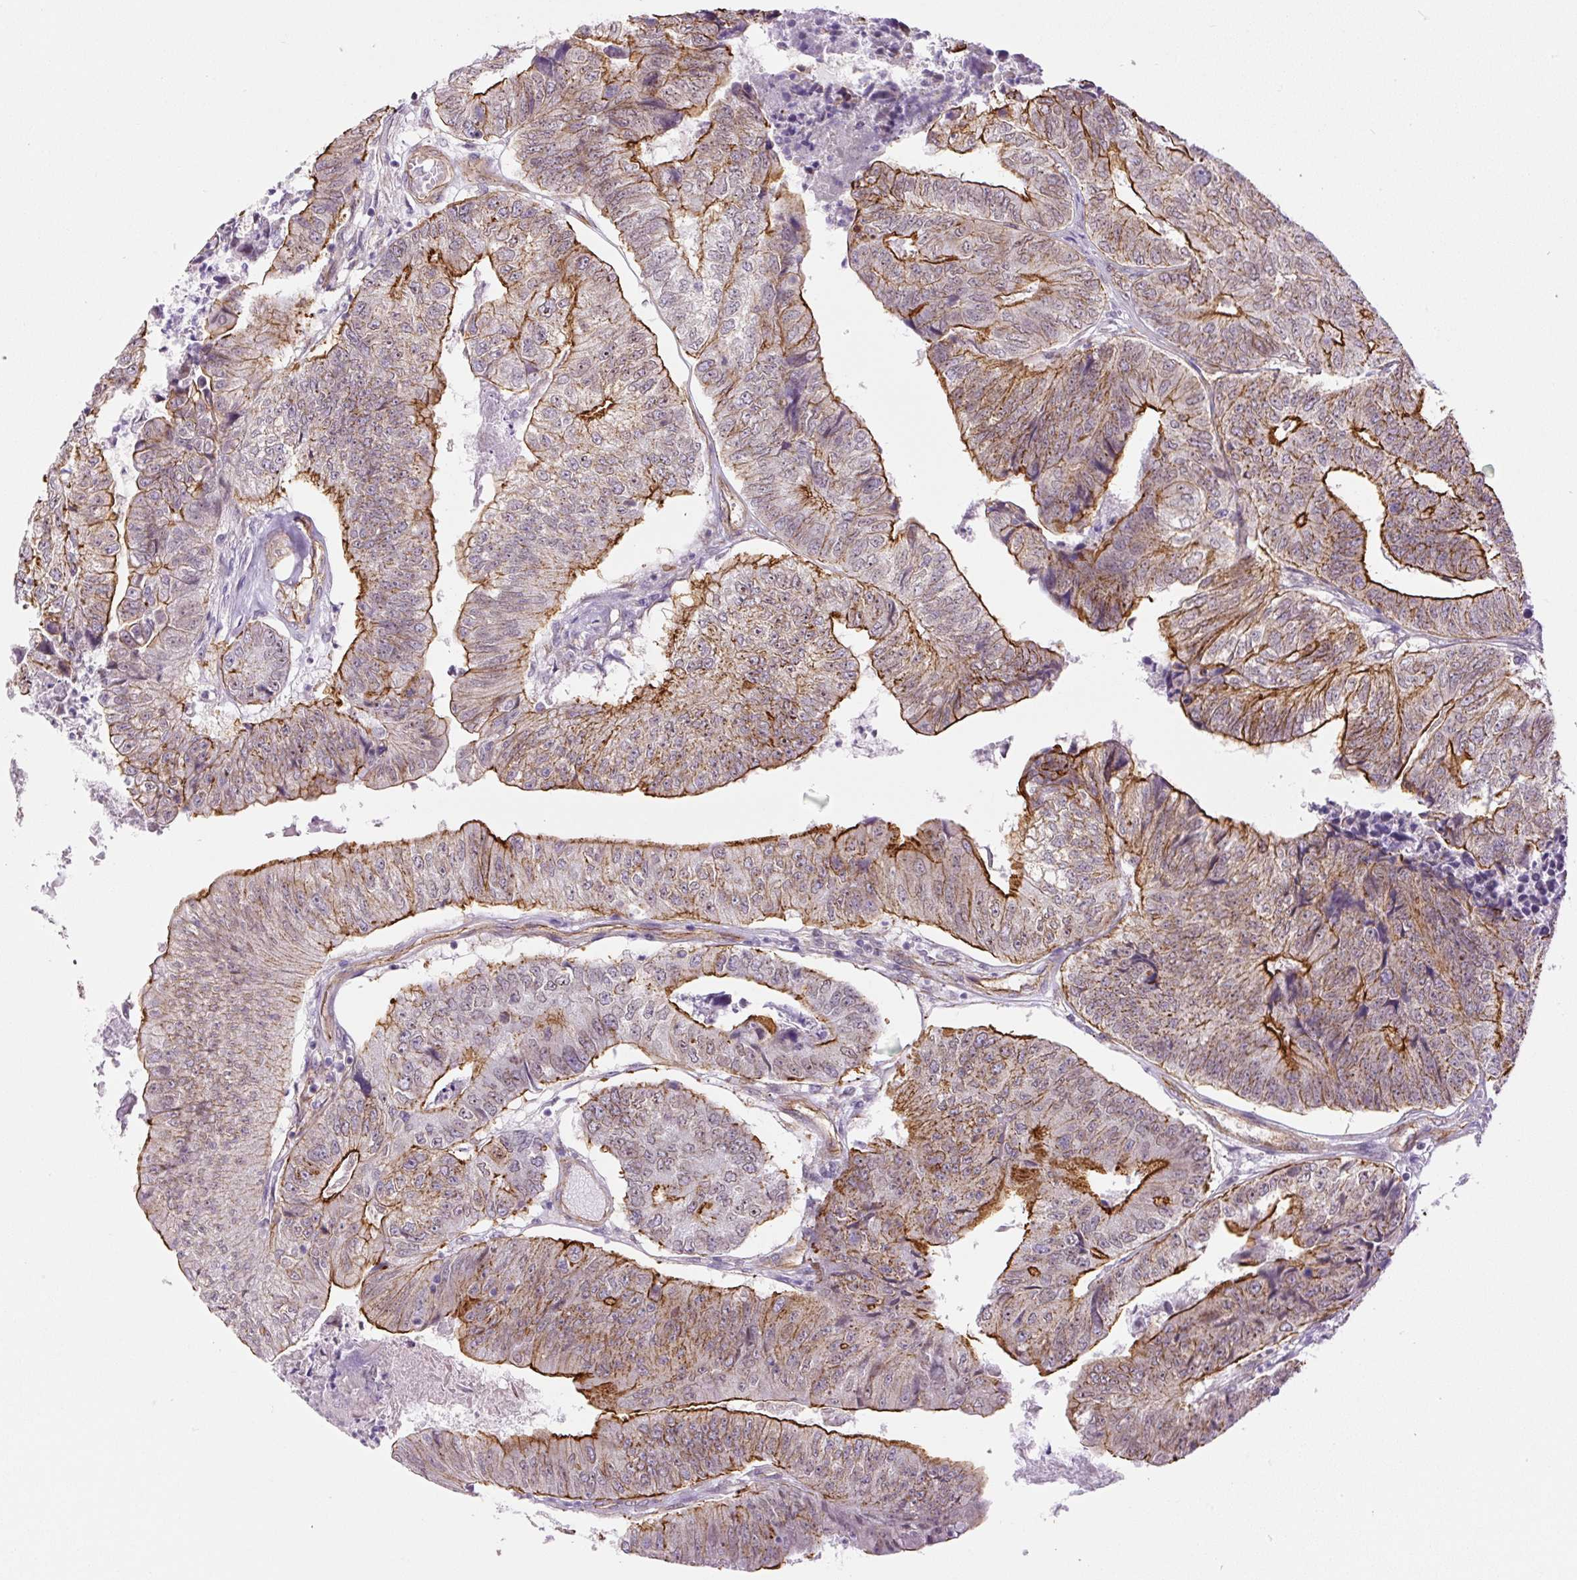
{"staining": {"intensity": "strong", "quantity": "25%-75%", "location": "cytoplasmic/membranous"}, "tissue": "colorectal cancer", "cell_type": "Tumor cells", "image_type": "cancer", "snomed": [{"axis": "morphology", "description": "Adenocarcinoma, NOS"}, {"axis": "topography", "description": "Colon"}], "caption": "There is high levels of strong cytoplasmic/membranous staining in tumor cells of colorectal cancer (adenocarcinoma), as demonstrated by immunohistochemical staining (brown color).", "gene": "MYO5C", "patient": {"sex": "female", "age": 67}}